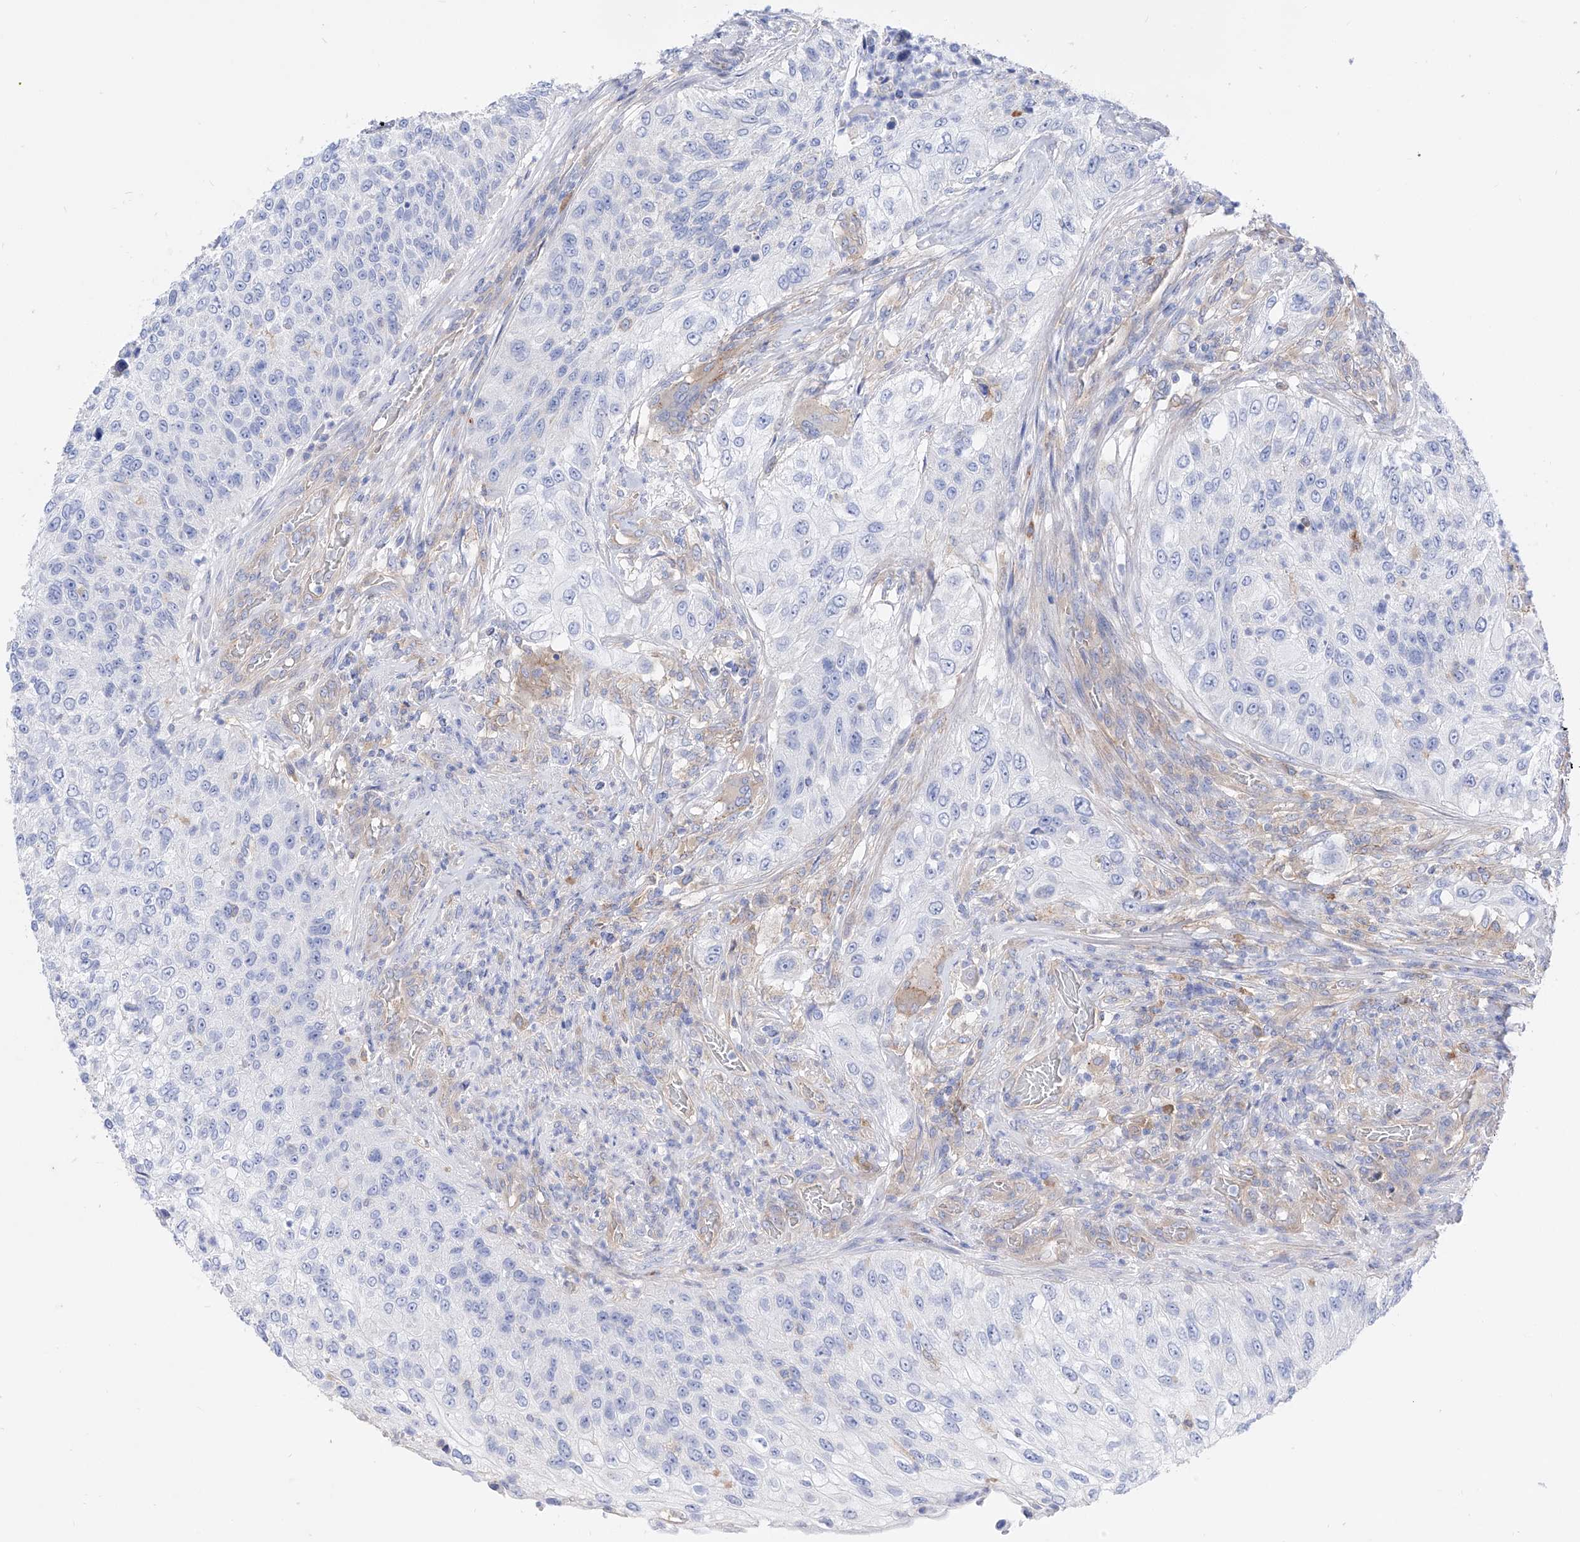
{"staining": {"intensity": "negative", "quantity": "none", "location": "none"}, "tissue": "urothelial cancer", "cell_type": "Tumor cells", "image_type": "cancer", "snomed": [{"axis": "morphology", "description": "Urothelial carcinoma, High grade"}, {"axis": "topography", "description": "Urinary bladder"}], "caption": "IHC of urothelial carcinoma (high-grade) displays no expression in tumor cells. The staining is performed using DAB (3,3'-diaminobenzidine) brown chromogen with nuclei counter-stained in using hematoxylin.", "gene": "ZNF653", "patient": {"sex": "female", "age": 60}}